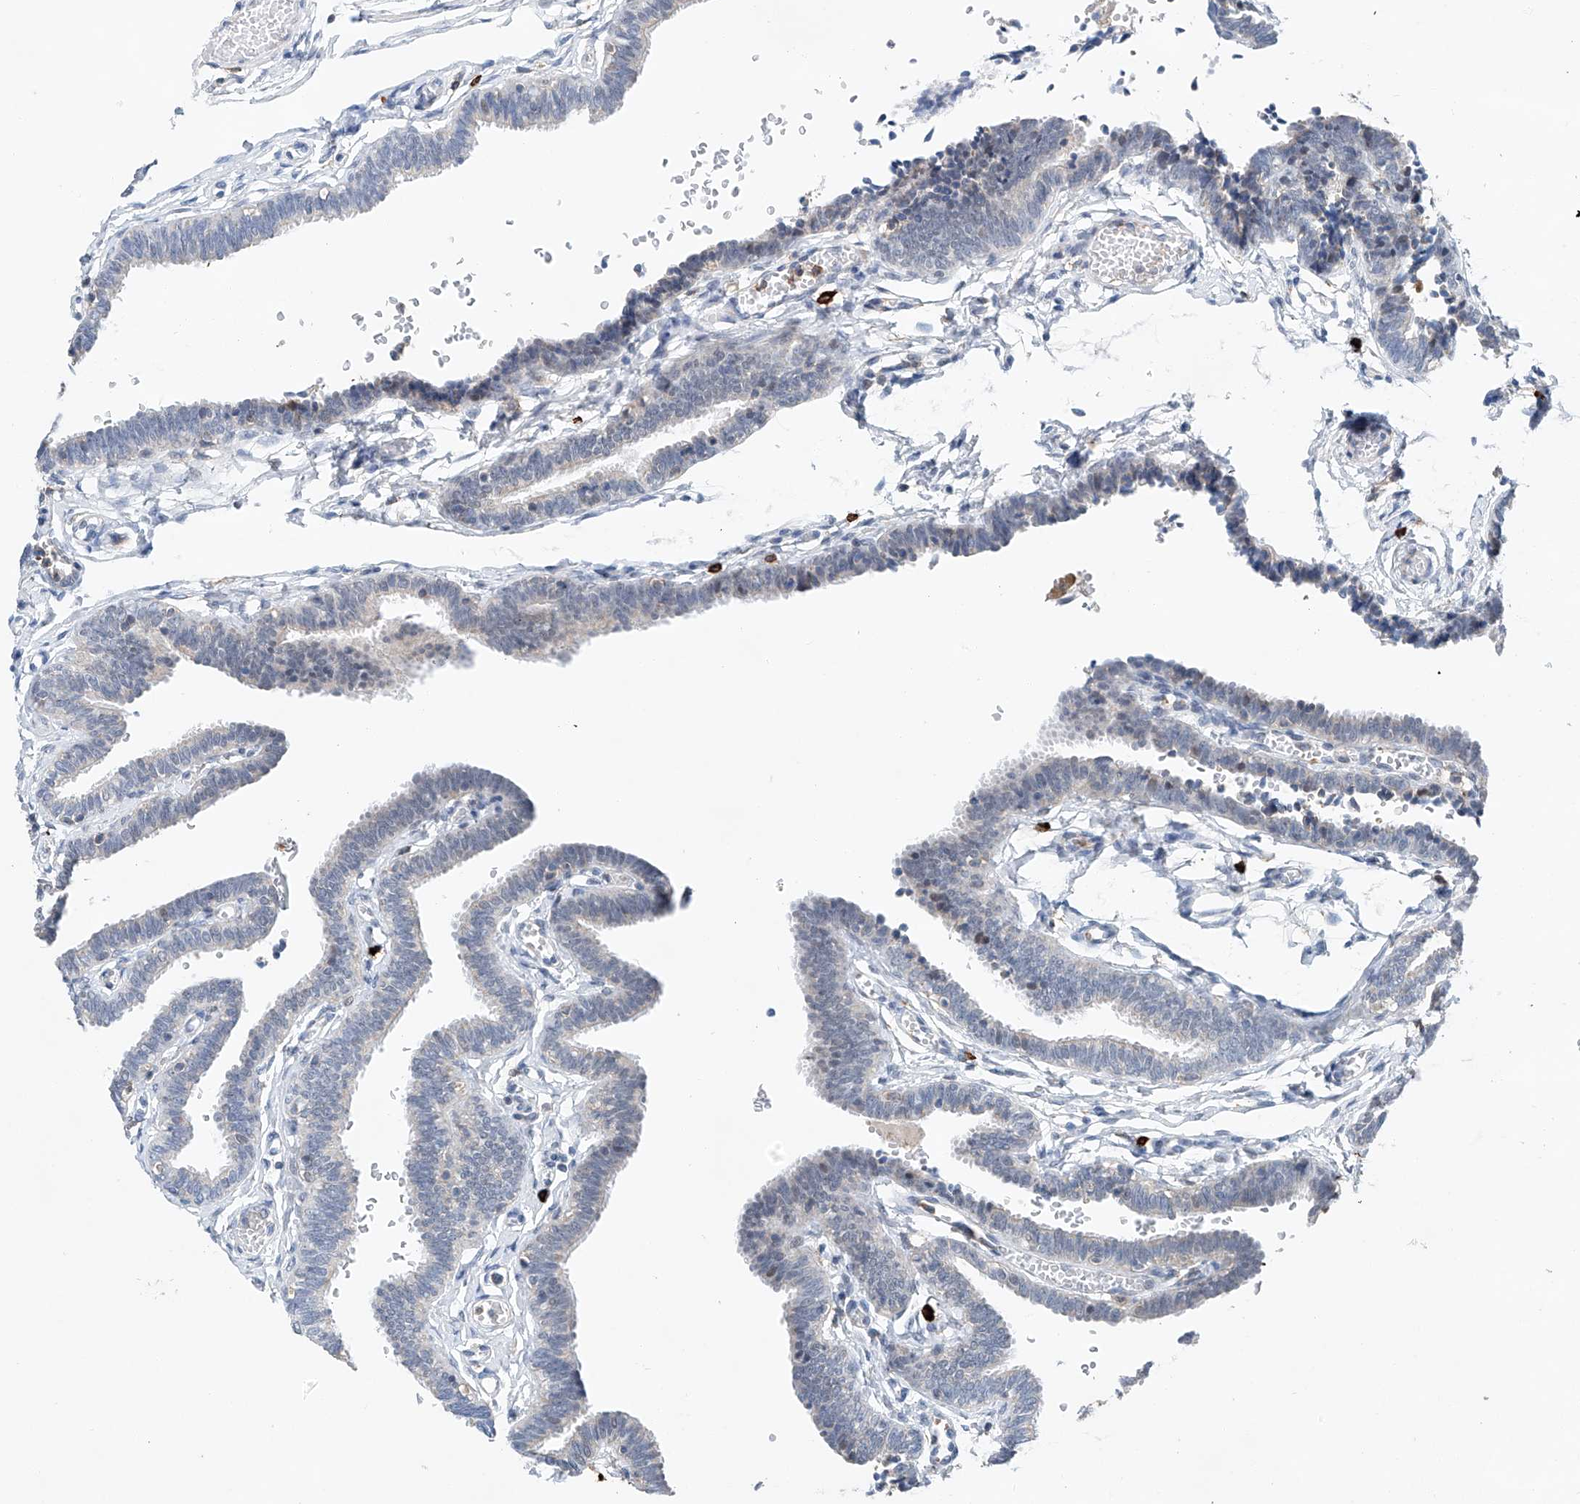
{"staining": {"intensity": "negative", "quantity": "none", "location": "none"}, "tissue": "fallopian tube", "cell_type": "Glandular cells", "image_type": "normal", "snomed": [{"axis": "morphology", "description": "Normal tissue, NOS"}, {"axis": "topography", "description": "Fallopian tube"}, {"axis": "topography", "description": "Ovary"}], "caption": "An IHC image of normal fallopian tube is shown. There is no staining in glandular cells of fallopian tube. (DAB (3,3'-diaminobenzidine) IHC, high magnification).", "gene": "KLF15", "patient": {"sex": "female", "age": 23}}